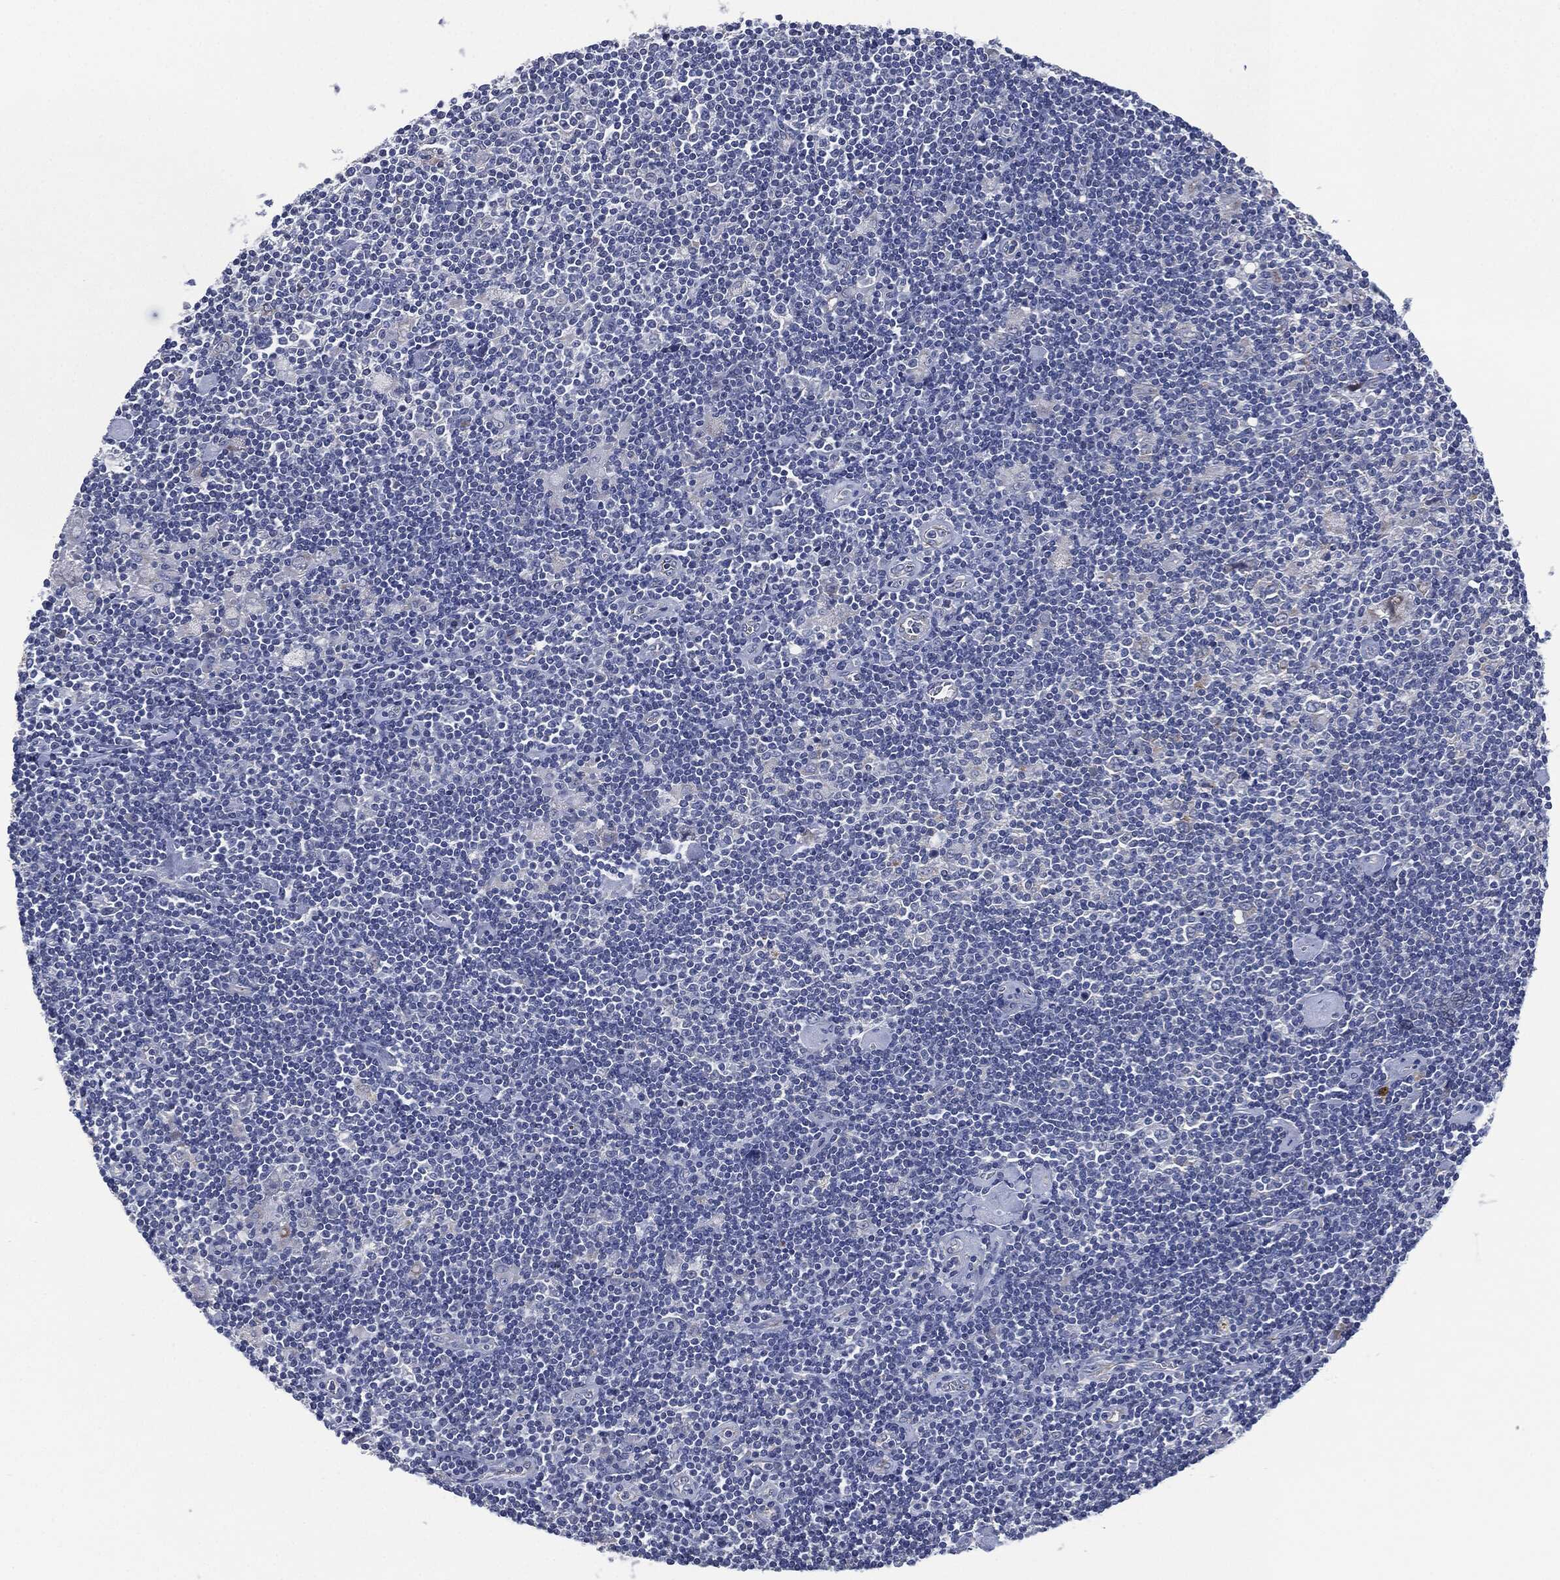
{"staining": {"intensity": "negative", "quantity": "none", "location": "none"}, "tissue": "lymphoma", "cell_type": "Tumor cells", "image_type": "cancer", "snomed": [{"axis": "morphology", "description": "Hodgkin's disease, NOS"}, {"axis": "topography", "description": "Lymph node"}], "caption": "IHC histopathology image of neoplastic tissue: human lymphoma stained with DAB (3,3'-diaminobenzidine) displays no significant protein staining in tumor cells.", "gene": "SHROOM2", "patient": {"sex": "male", "age": 40}}